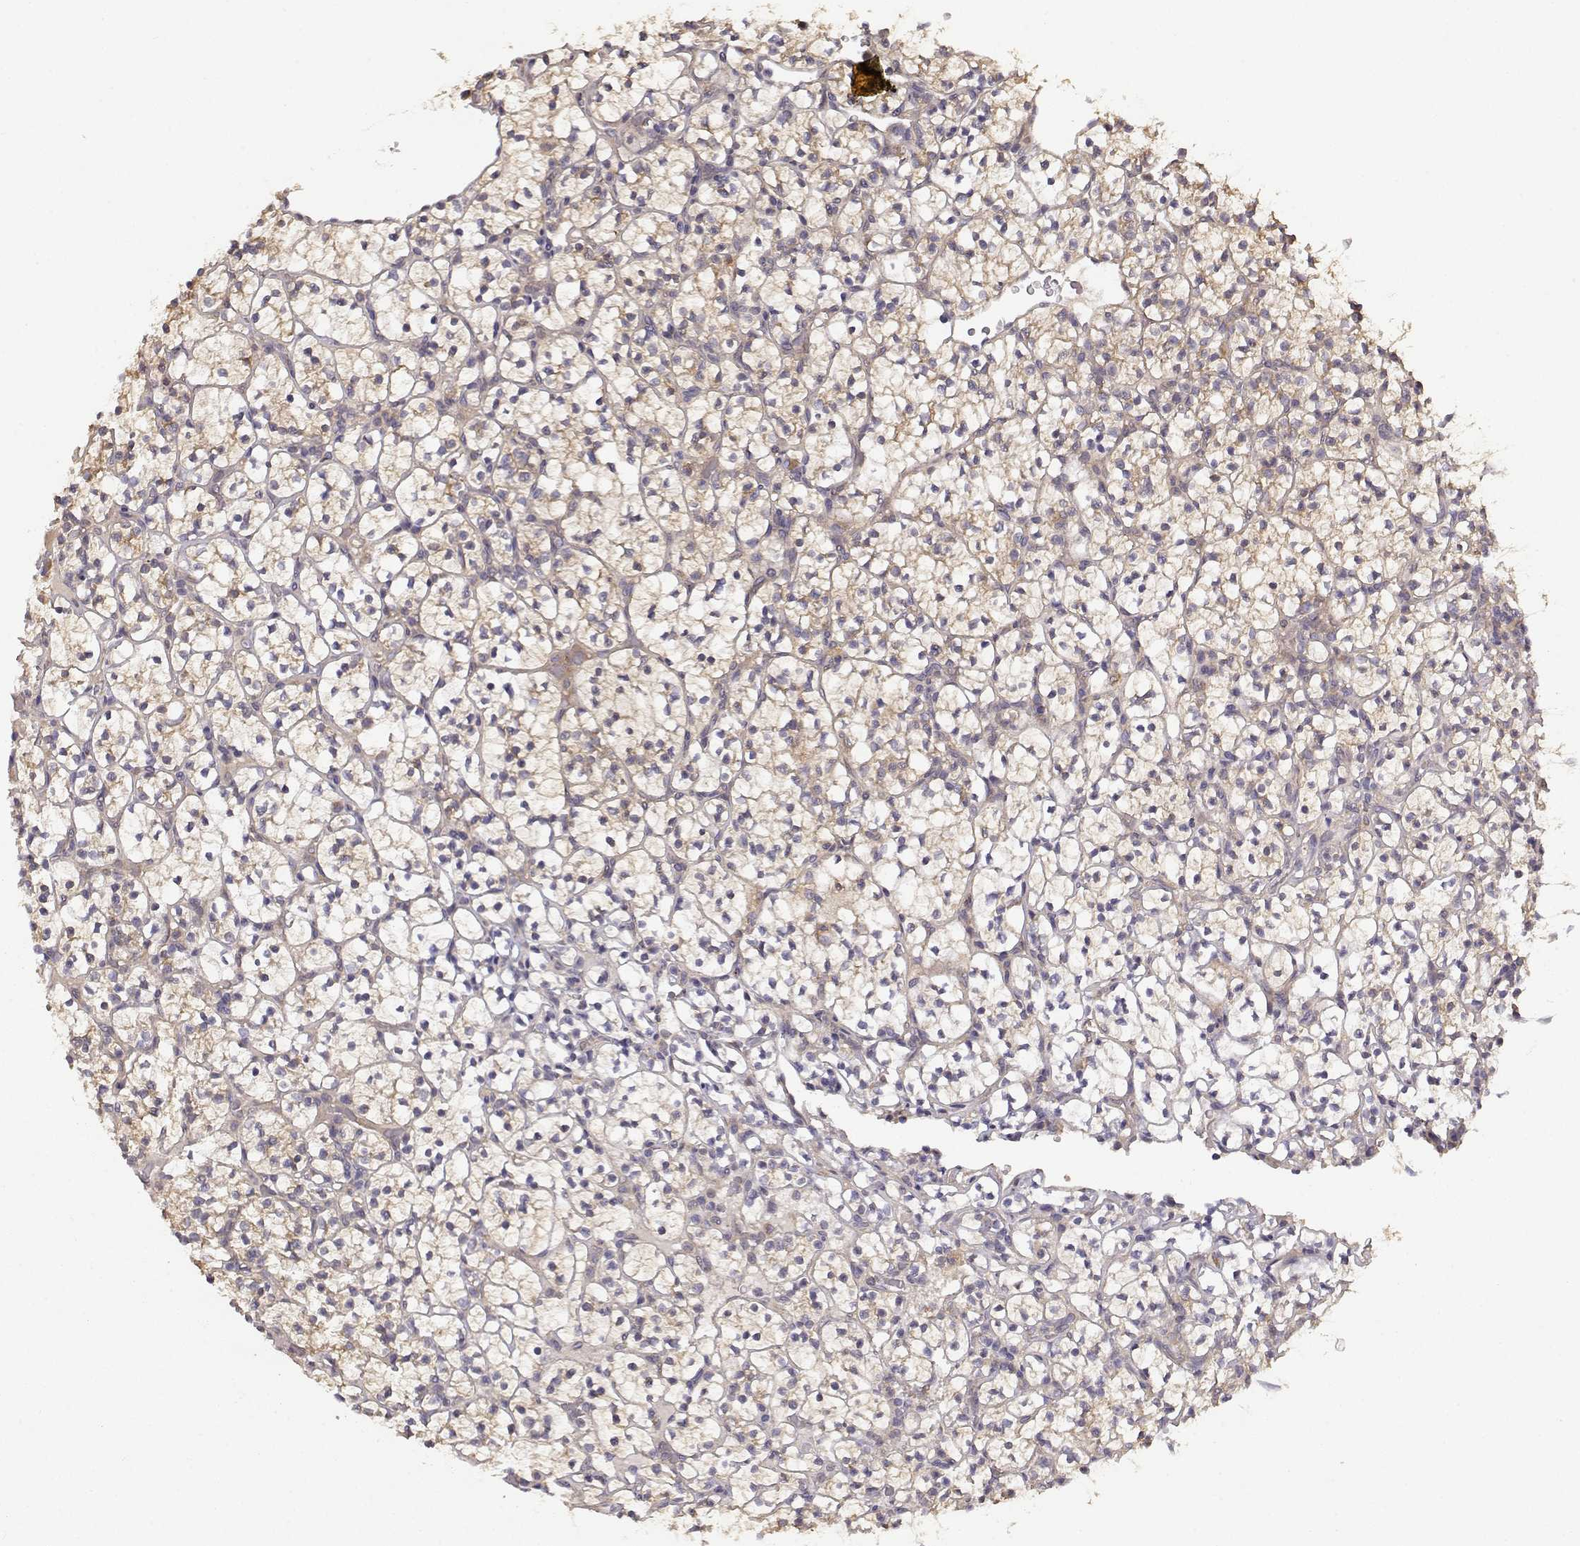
{"staining": {"intensity": "weak", "quantity": "25%-75%", "location": "cytoplasmic/membranous"}, "tissue": "renal cancer", "cell_type": "Tumor cells", "image_type": "cancer", "snomed": [{"axis": "morphology", "description": "Adenocarcinoma, NOS"}, {"axis": "topography", "description": "Kidney"}], "caption": "Adenocarcinoma (renal) stained with a brown dye reveals weak cytoplasmic/membranous positive expression in about 25%-75% of tumor cells.", "gene": "CRIM1", "patient": {"sex": "female", "age": 89}}